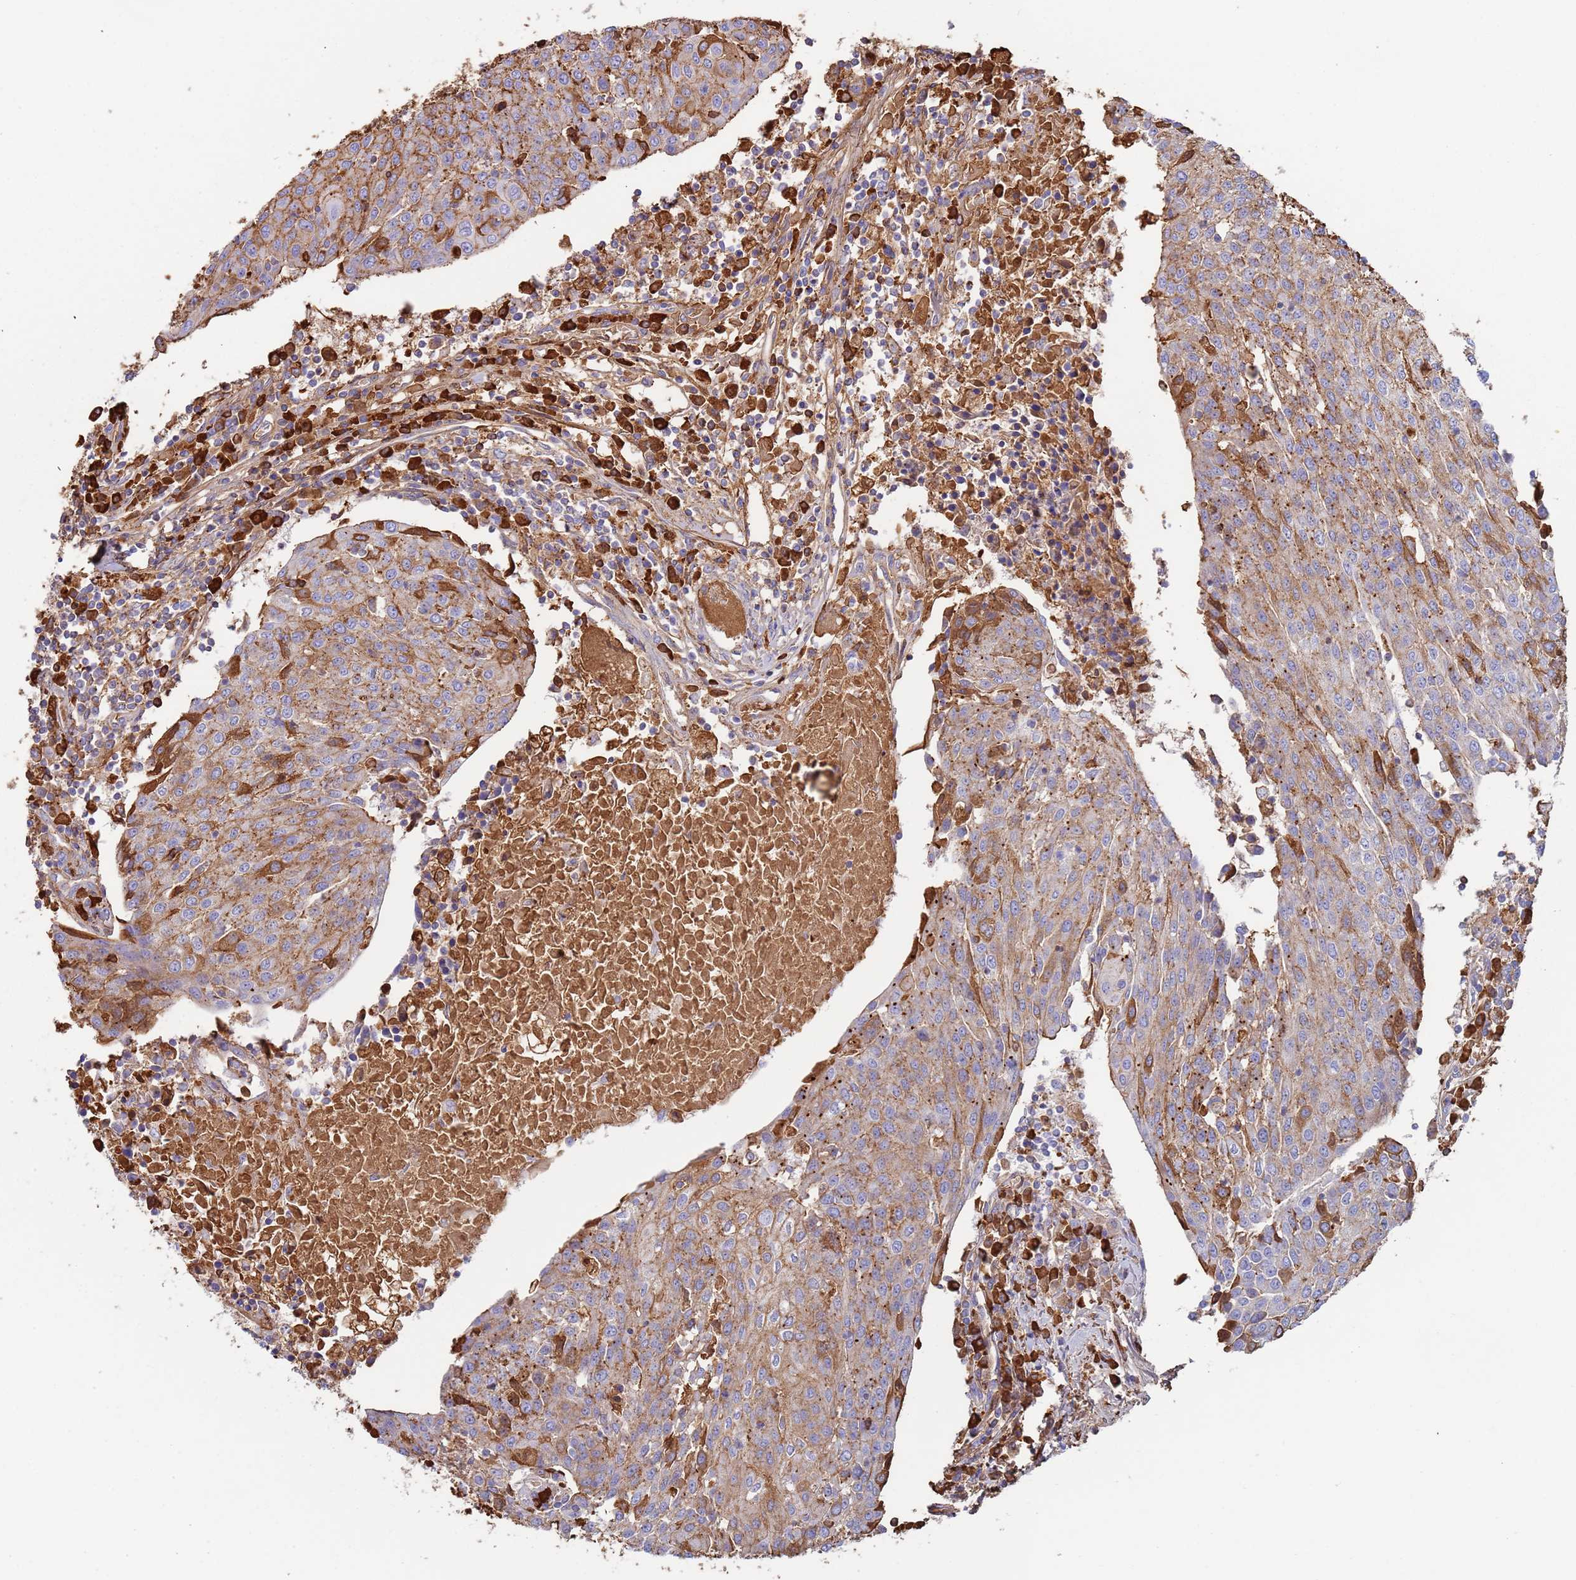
{"staining": {"intensity": "moderate", "quantity": ">75%", "location": "cytoplasmic/membranous"}, "tissue": "urothelial cancer", "cell_type": "Tumor cells", "image_type": "cancer", "snomed": [{"axis": "morphology", "description": "Urothelial carcinoma, High grade"}, {"axis": "topography", "description": "Urinary bladder"}], "caption": "DAB immunohistochemical staining of urothelial cancer displays moderate cytoplasmic/membranous protein expression in approximately >75% of tumor cells.", "gene": "CYSLTR2", "patient": {"sex": "female", "age": 85}}